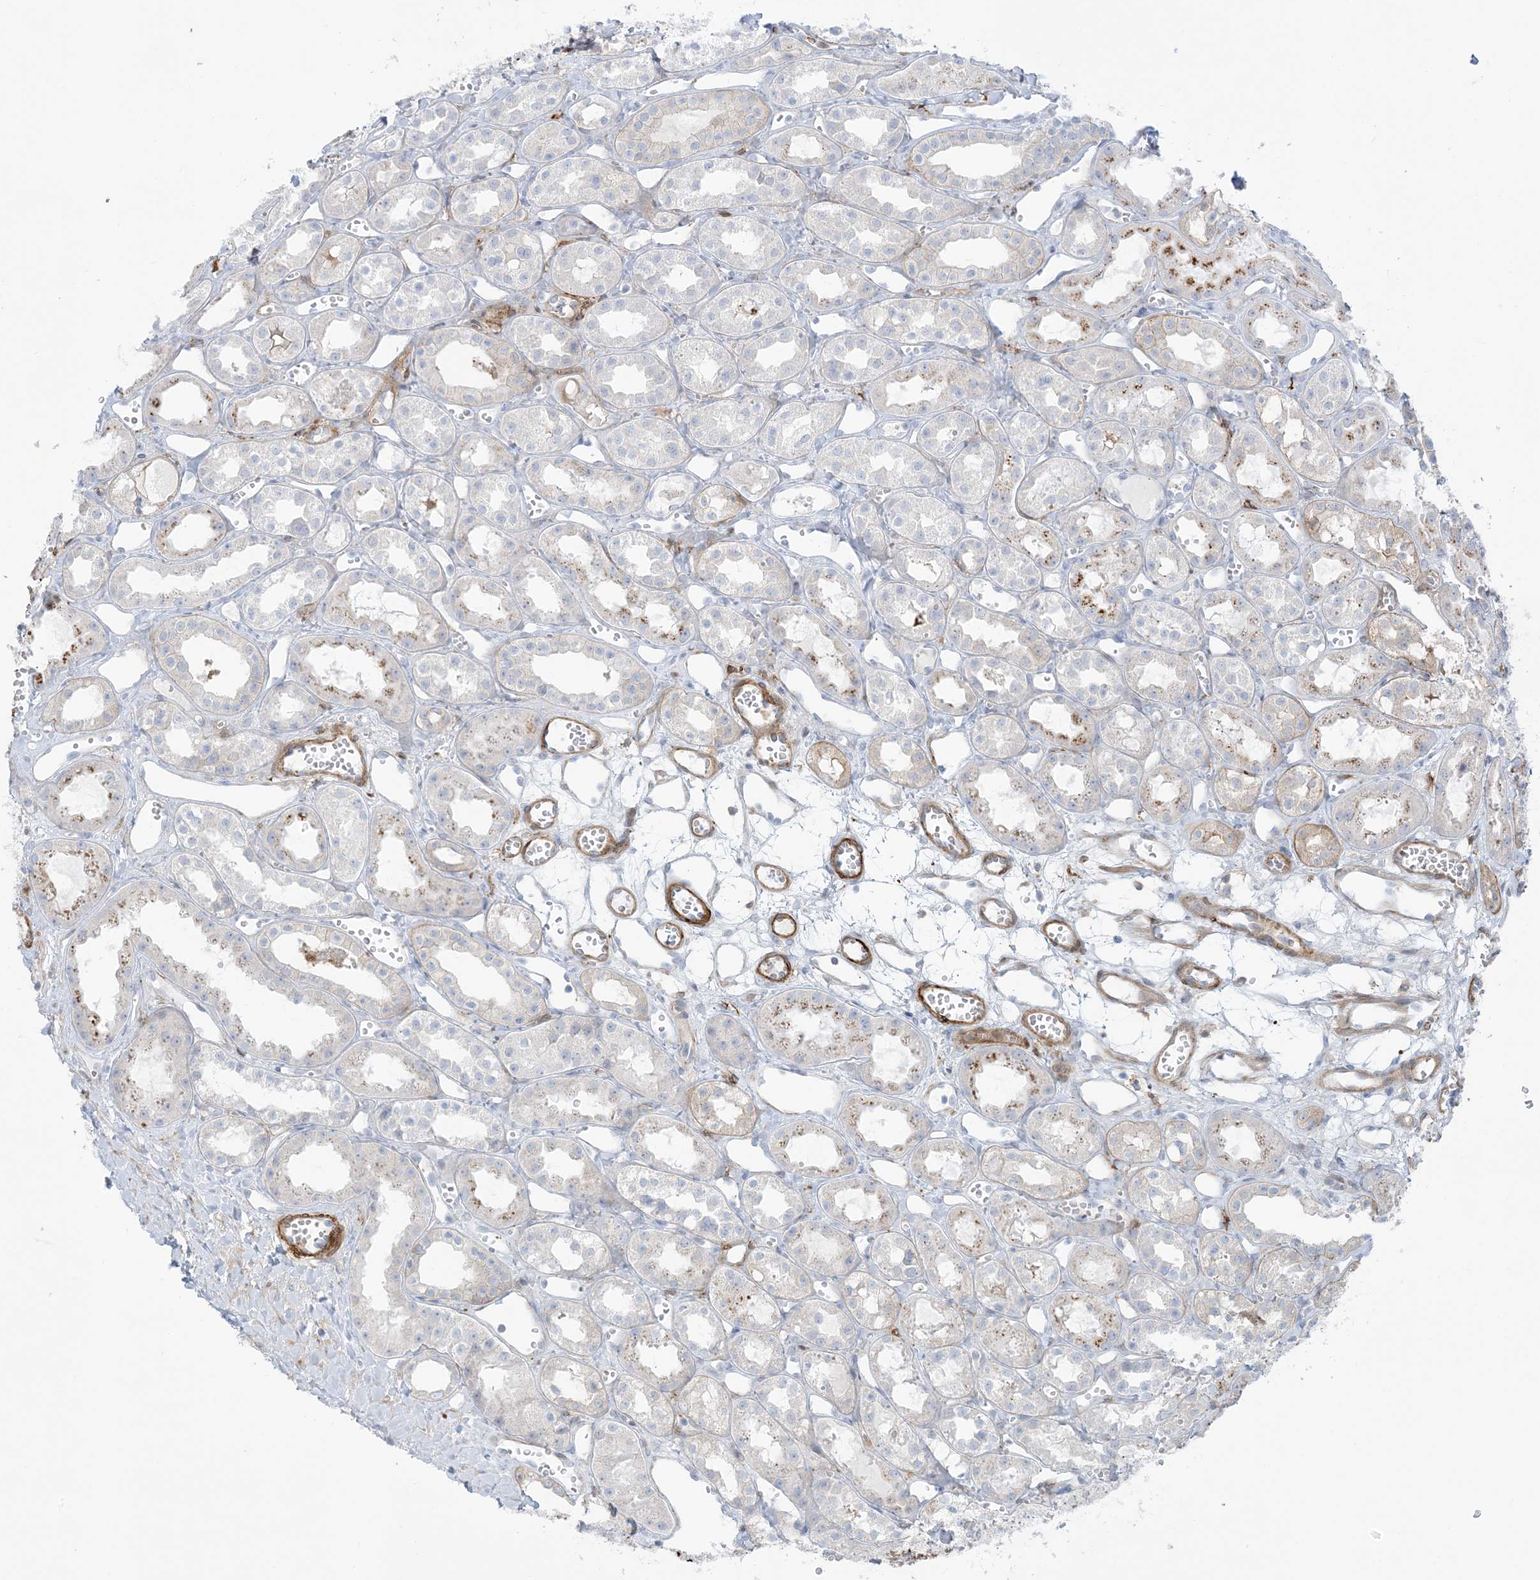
{"staining": {"intensity": "moderate", "quantity": ">75%", "location": "cytoplasmic/membranous"}, "tissue": "kidney", "cell_type": "Cells in glomeruli", "image_type": "normal", "snomed": [{"axis": "morphology", "description": "Normal tissue, NOS"}, {"axis": "topography", "description": "Kidney"}], "caption": "Kidney stained for a protein (brown) displays moderate cytoplasmic/membranous positive positivity in approximately >75% of cells in glomeruli.", "gene": "ICMT", "patient": {"sex": "male", "age": 16}}